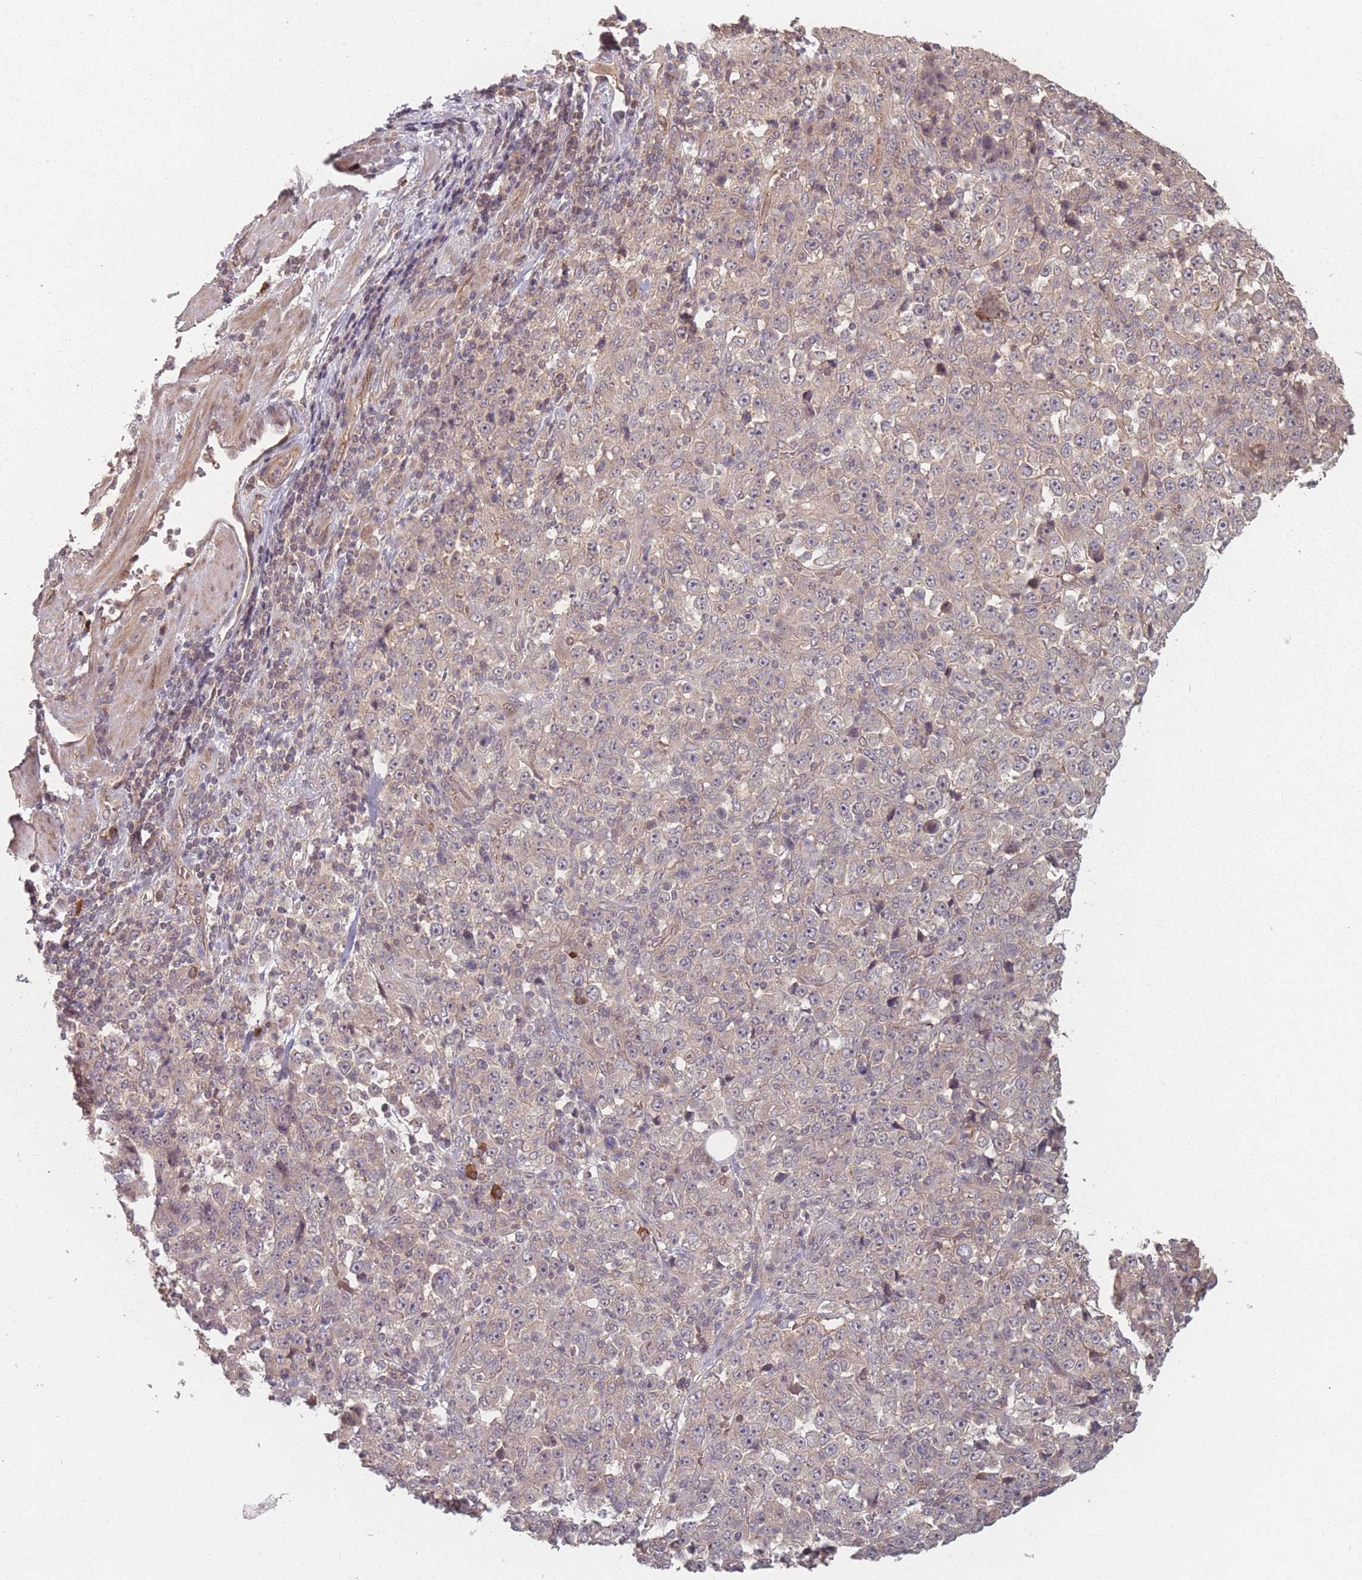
{"staining": {"intensity": "negative", "quantity": "none", "location": "none"}, "tissue": "stomach cancer", "cell_type": "Tumor cells", "image_type": "cancer", "snomed": [{"axis": "morphology", "description": "Normal tissue, NOS"}, {"axis": "morphology", "description": "Adenocarcinoma, NOS"}, {"axis": "topography", "description": "Stomach, upper"}, {"axis": "topography", "description": "Stomach"}], "caption": "This is an immunohistochemistry (IHC) image of human stomach adenocarcinoma. There is no staining in tumor cells.", "gene": "HAGH", "patient": {"sex": "male", "age": 59}}